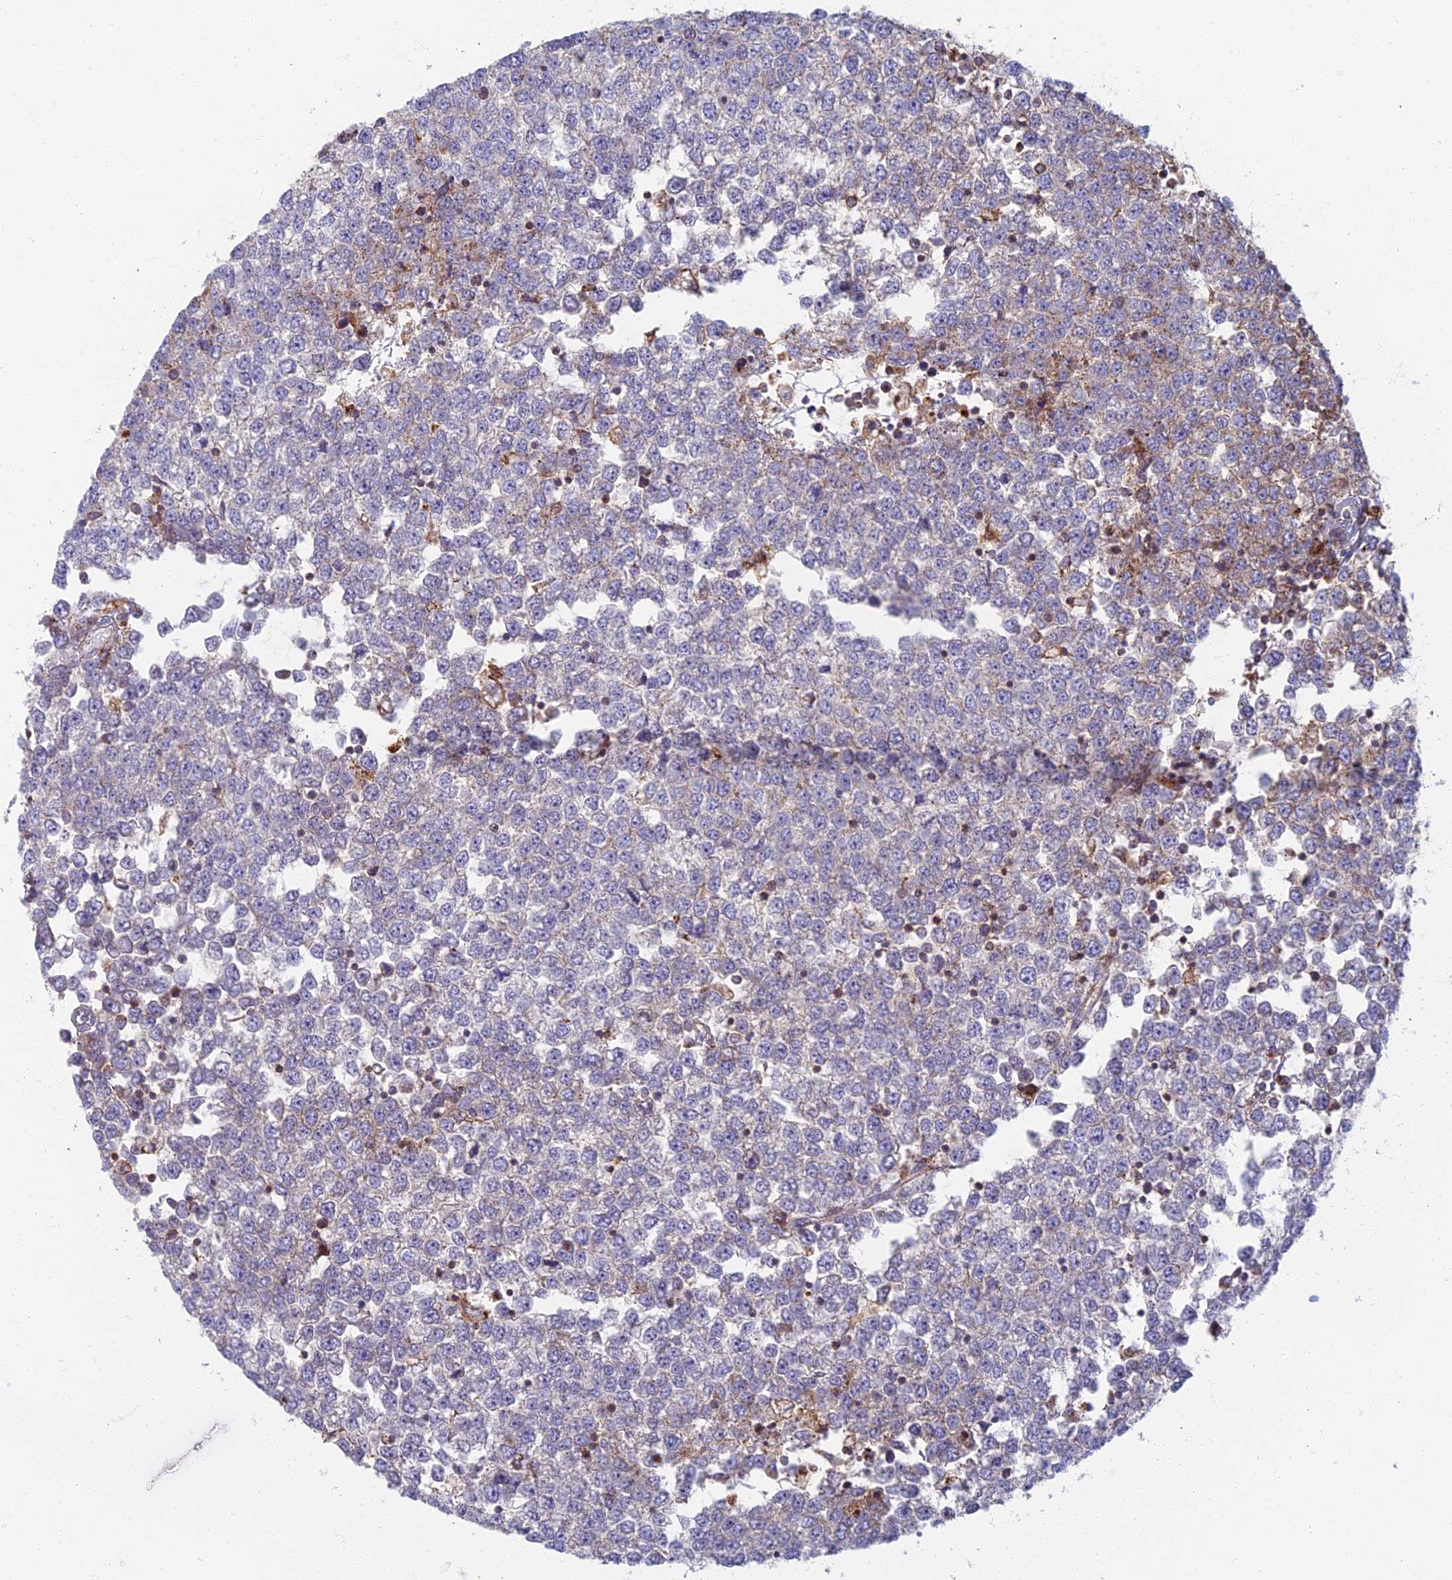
{"staining": {"intensity": "negative", "quantity": "none", "location": "none"}, "tissue": "testis cancer", "cell_type": "Tumor cells", "image_type": "cancer", "snomed": [{"axis": "morphology", "description": "Seminoma, NOS"}, {"axis": "topography", "description": "Testis"}], "caption": "A micrograph of human testis seminoma is negative for staining in tumor cells.", "gene": "CHMP4B", "patient": {"sex": "male", "age": 65}}